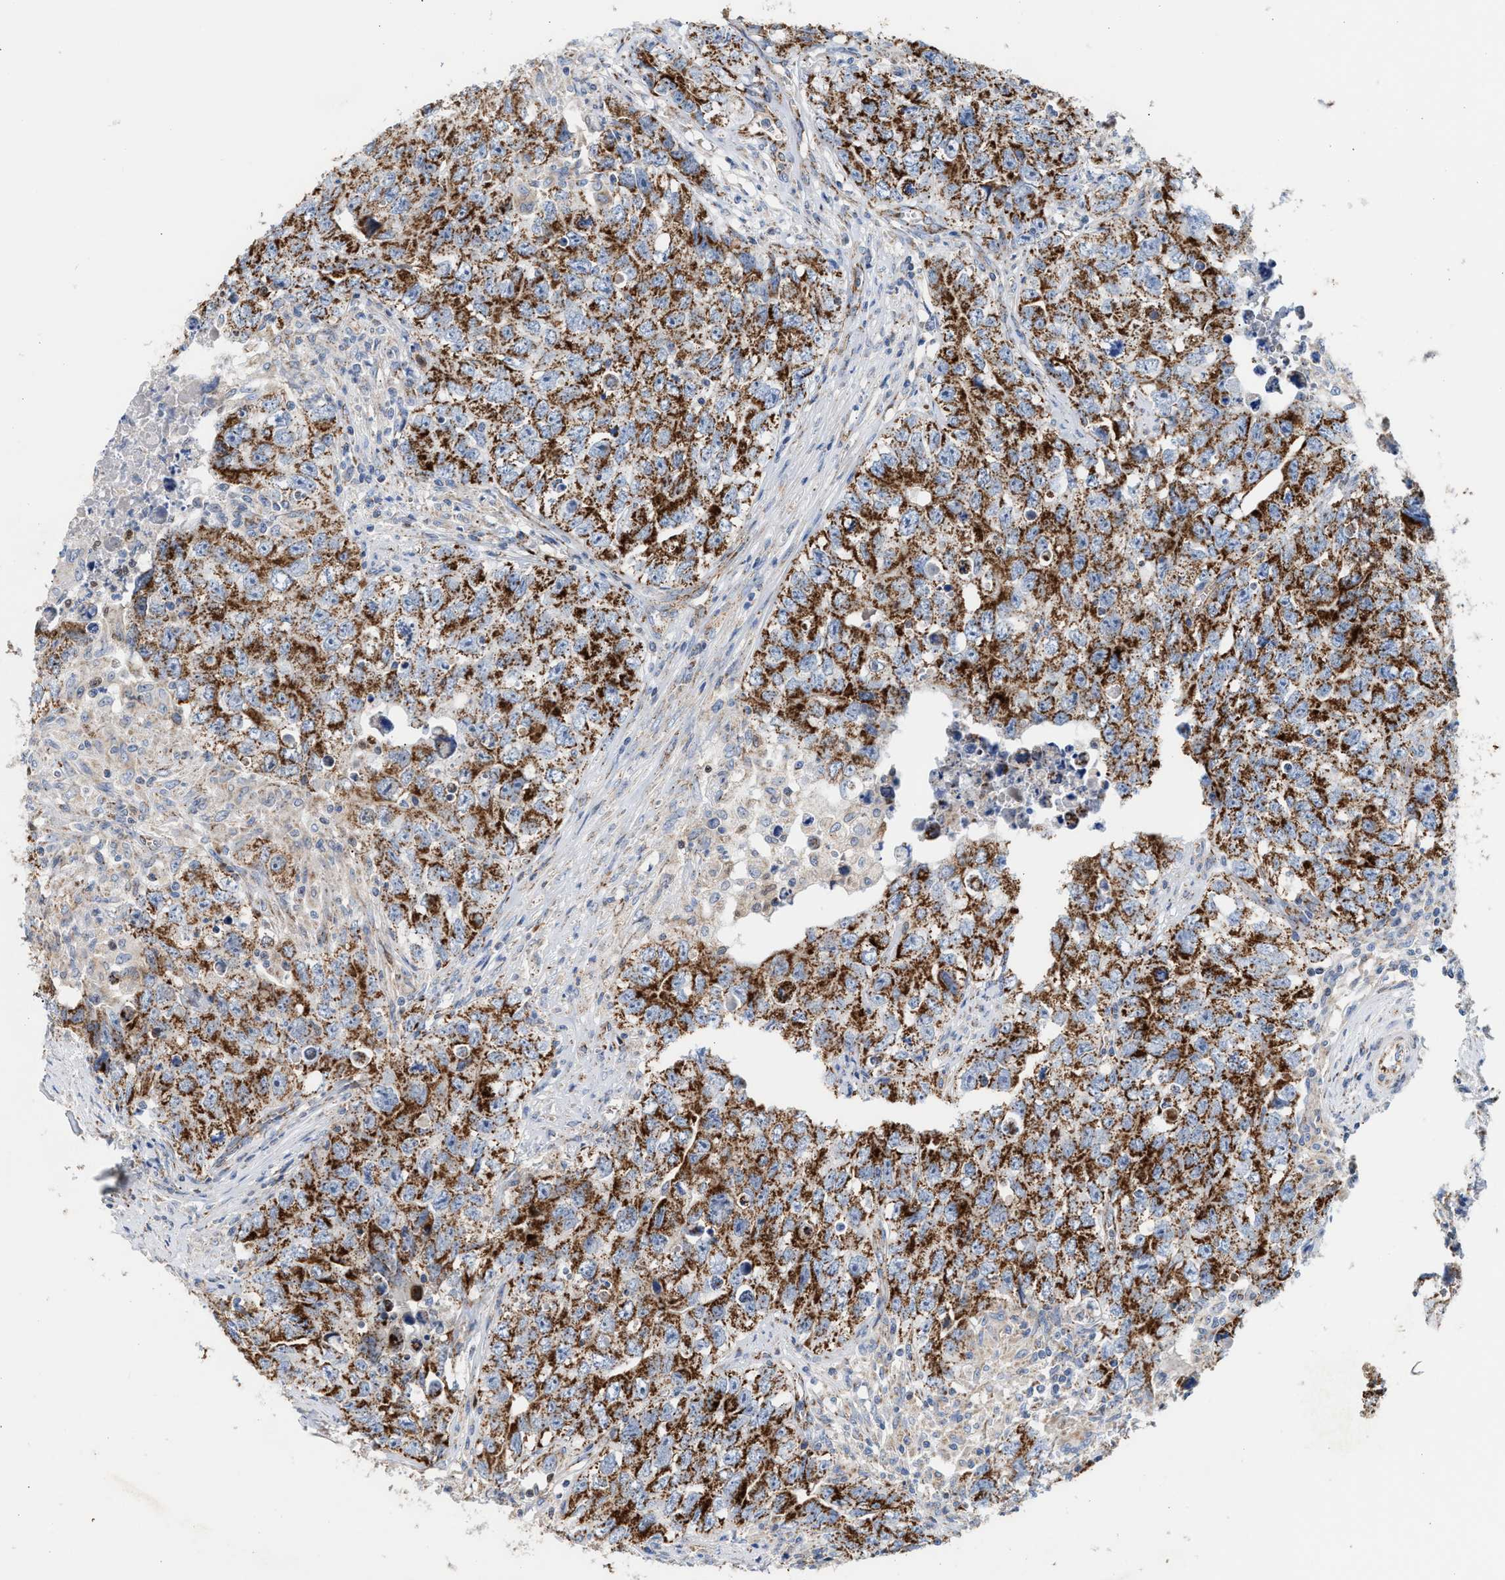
{"staining": {"intensity": "strong", "quantity": ">75%", "location": "cytoplasmic/membranous"}, "tissue": "testis cancer", "cell_type": "Tumor cells", "image_type": "cancer", "snomed": [{"axis": "morphology", "description": "Seminoma, NOS"}, {"axis": "morphology", "description": "Carcinoma, Embryonal, NOS"}, {"axis": "topography", "description": "Testis"}], "caption": "About >75% of tumor cells in human testis cancer reveal strong cytoplasmic/membranous protein positivity as visualized by brown immunohistochemical staining.", "gene": "MECR", "patient": {"sex": "male", "age": 43}}